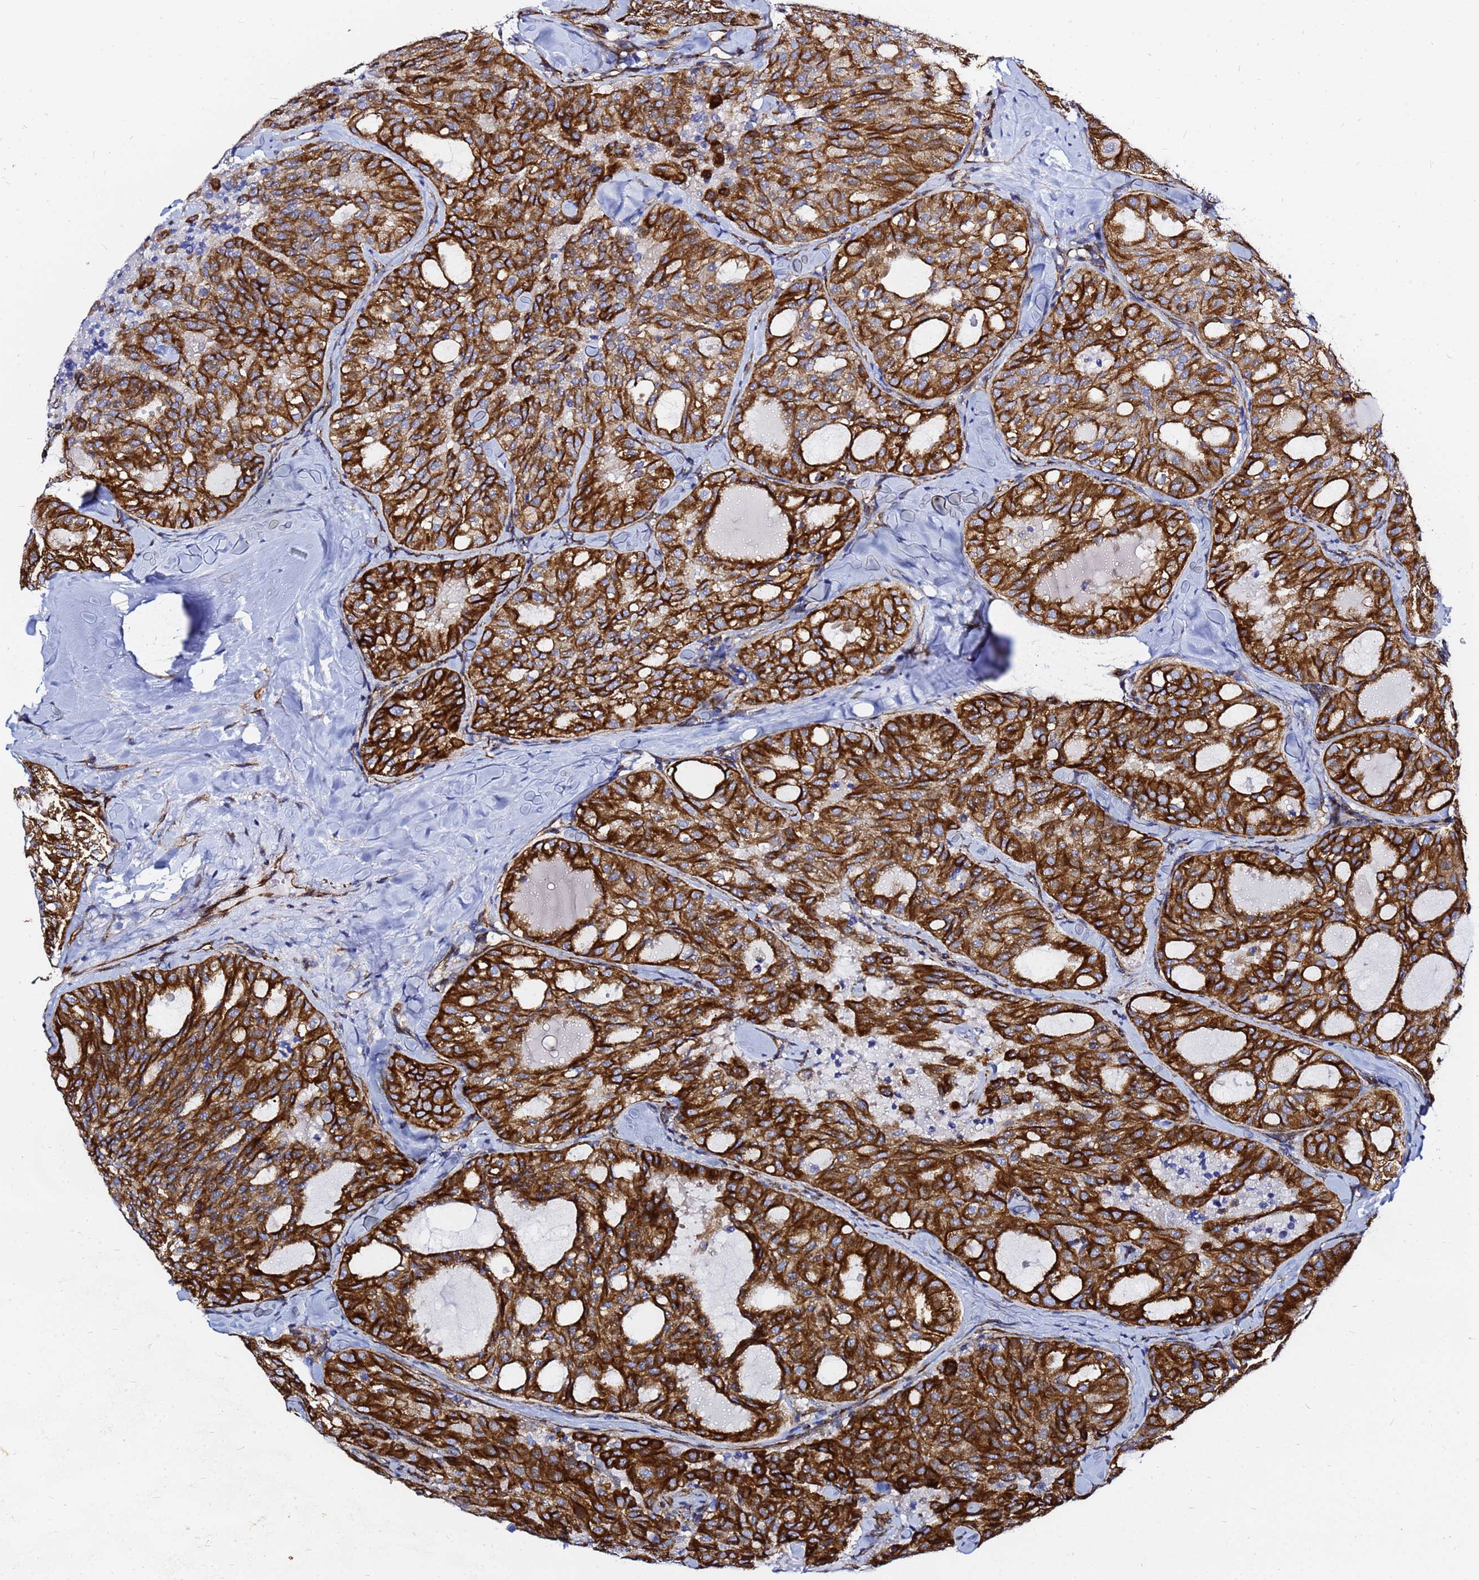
{"staining": {"intensity": "strong", "quantity": ">75%", "location": "cytoplasmic/membranous"}, "tissue": "thyroid cancer", "cell_type": "Tumor cells", "image_type": "cancer", "snomed": [{"axis": "morphology", "description": "Follicular adenoma carcinoma, NOS"}, {"axis": "topography", "description": "Thyroid gland"}], "caption": "Strong cytoplasmic/membranous expression for a protein is seen in approximately >75% of tumor cells of thyroid follicular adenoma carcinoma using immunohistochemistry (IHC).", "gene": "TUBA8", "patient": {"sex": "male", "age": 75}}